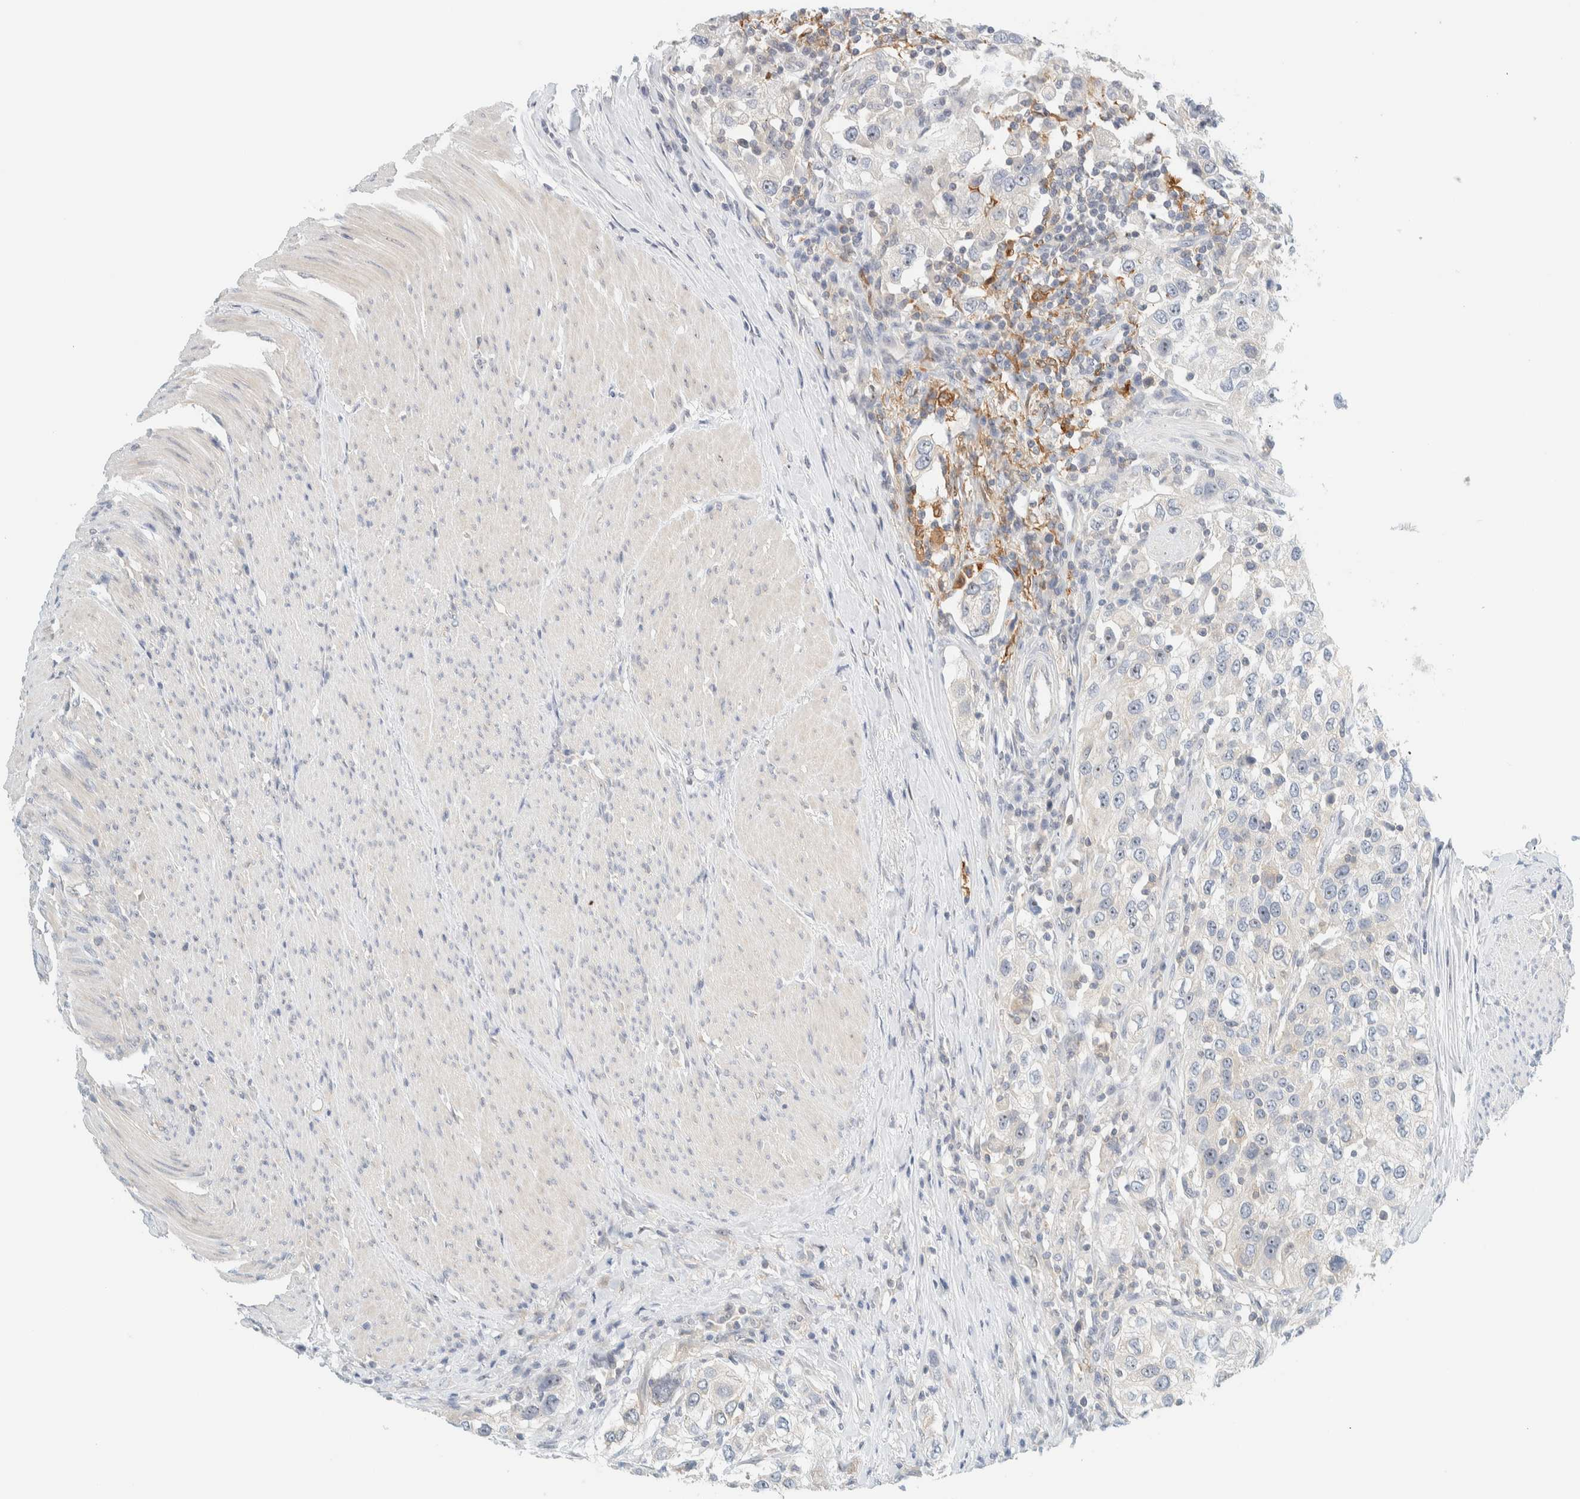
{"staining": {"intensity": "negative", "quantity": "none", "location": "none"}, "tissue": "urothelial cancer", "cell_type": "Tumor cells", "image_type": "cancer", "snomed": [{"axis": "morphology", "description": "Urothelial carcinoma, High grade"}, {"axis": "topography", "description": "Urinary bladder"}], "caption": "Protein analysis of urothelial carcinoma (high-grade) shows no significant expression in tumor cells. (DAB immunohistochemistry (IHC) visualized using brightfield microscopy, high magnification).", "gene": "NDE1", "patient": {"sex": "female", "age": 80}}